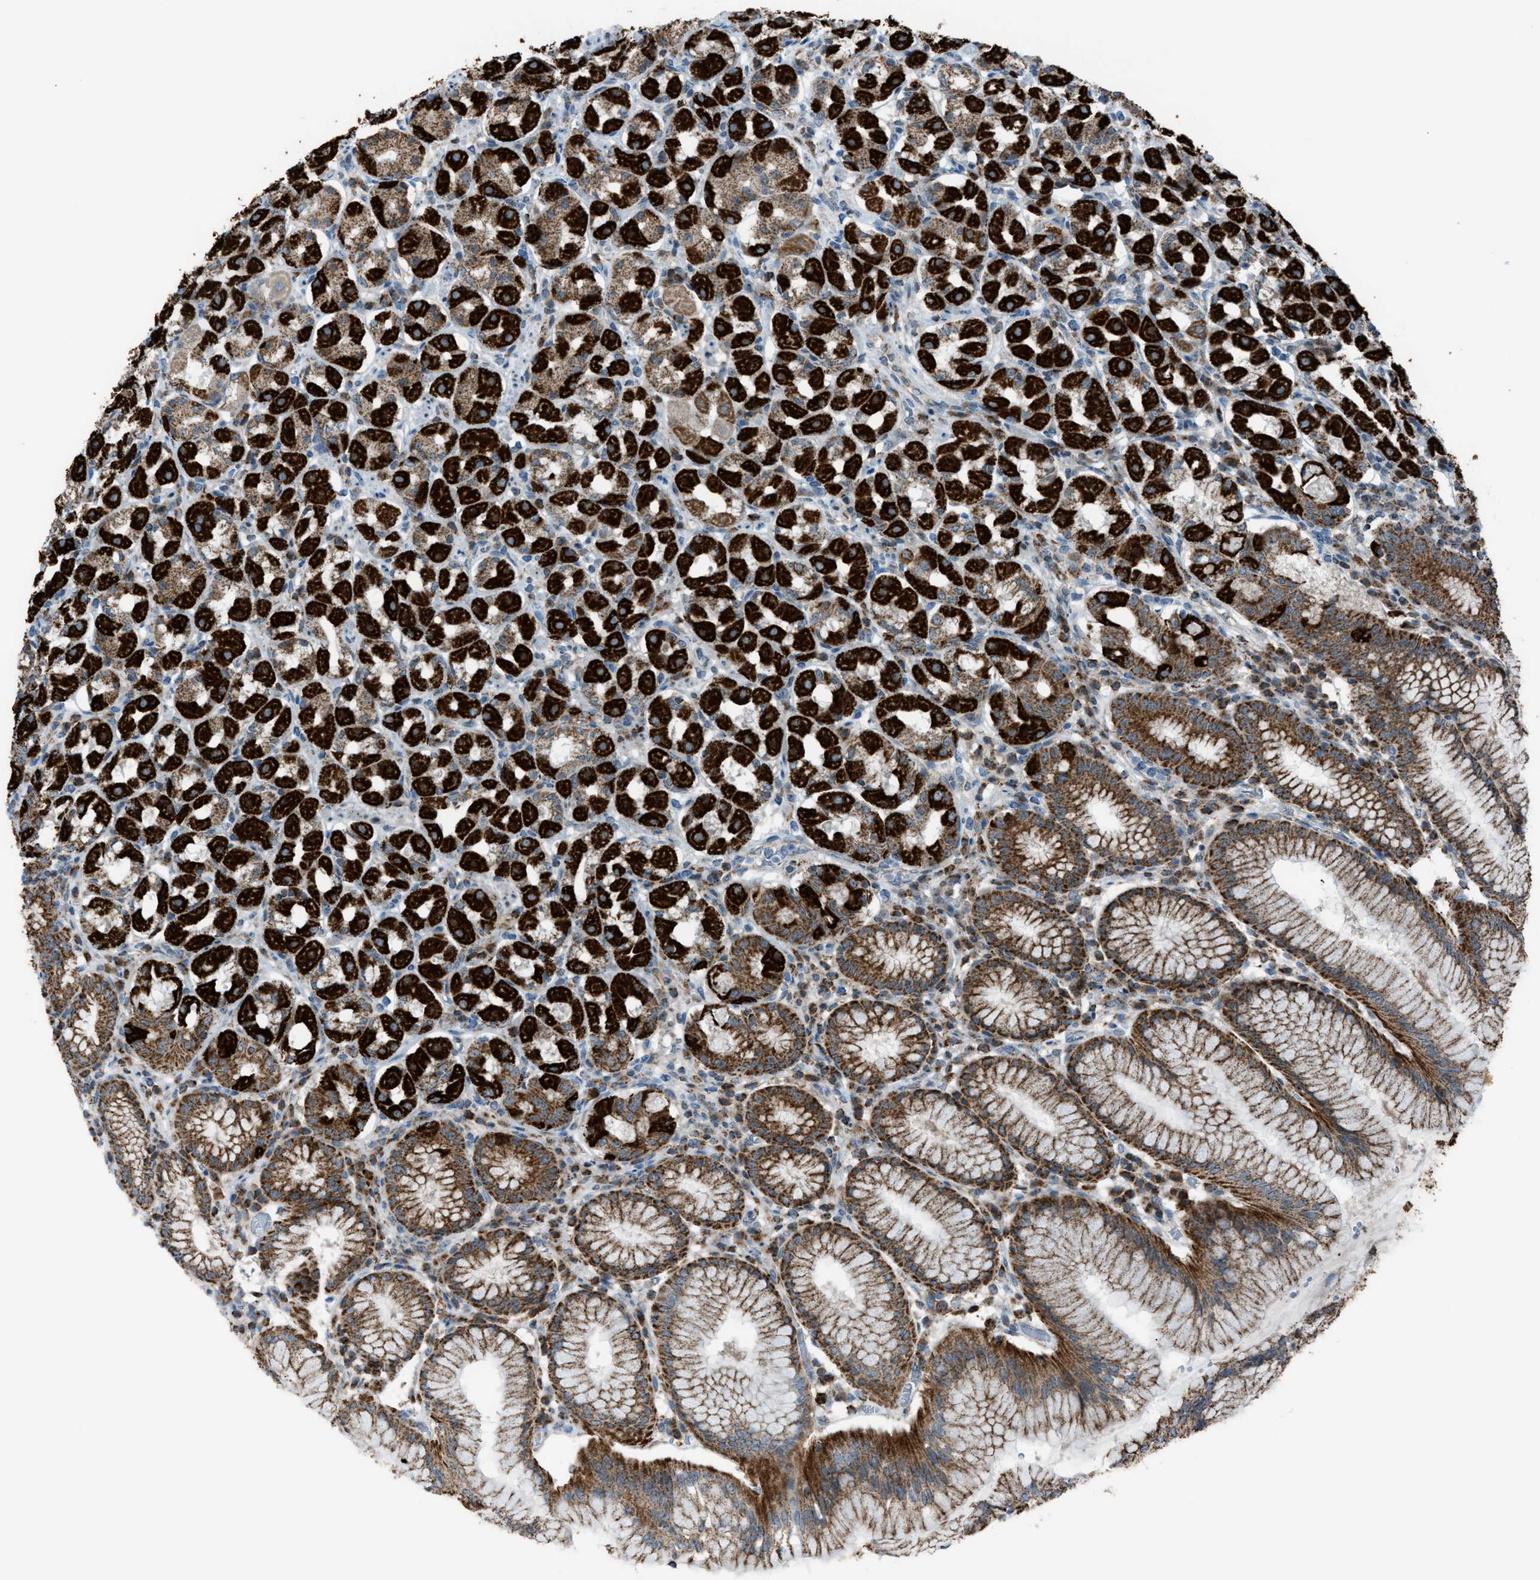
{"staining": {"intensity": "strong", "quantity": ">75%", "location": "cytoplasmic/membranous"}, "tissue": "stomach", "cell_type": "Glandular cells", "image_type": "normal", "snomed": [{"axis": "morphology", "description": "Normal tissue, NOS"}, {"axis": "topography", "description": "Stomach"}, {"axis": "topography", "description": "Stomach, lower"}], "caption": "Immunohistochemistry (DAB) staining of benign human stomach shows strong cytoplasmic/membranous protein staining in approximately >75% of glandular cells. (Stains: DAB in brown, nuclei in blue, Microscopy: brightfield microscopy at high magnification).", "gene": "SRM", "patient": {"sex": "female", "age": 56}}